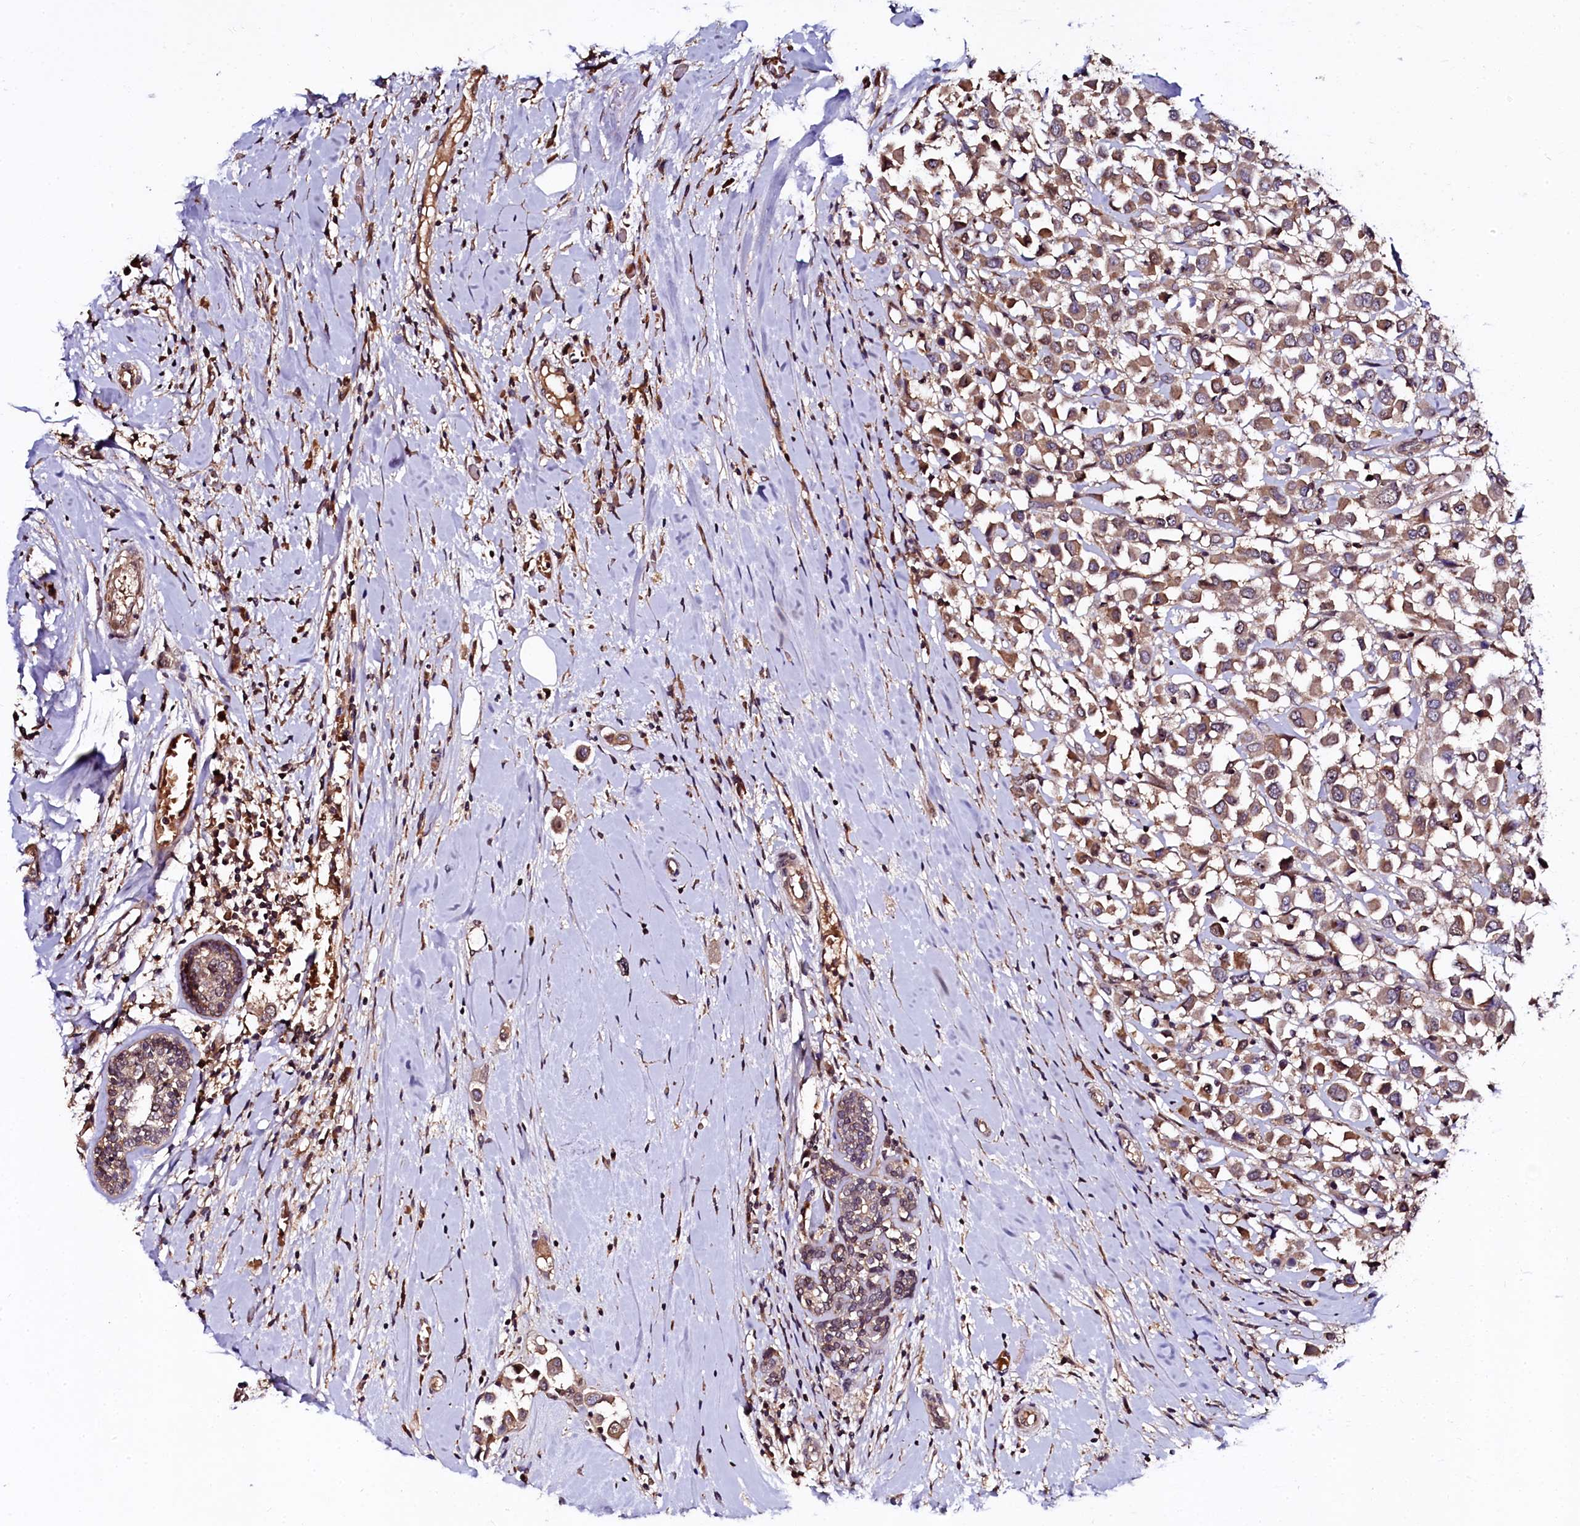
{"staining": {"intensity": "moderate", "quantity": ">75%", "location": "cytoplasmic/membranous"}, "tissue": "breast cancer", "cell_type": "Tumor cells", "image_type": "cancer", "snomed": [{"axis": "morphology", "description": "Duct carcinoma"}, {"axis": "topography", "description": "Breast"}], "caption": "IHC (DAB (3,3'-diaminobenzidine)) staining of human breast cancer shows moderate cytoplasmic/membranous protein staining in about >75% of tumor cells.", "gene": "N4BP1", "patient": {"sex": "female", "age": 61}}